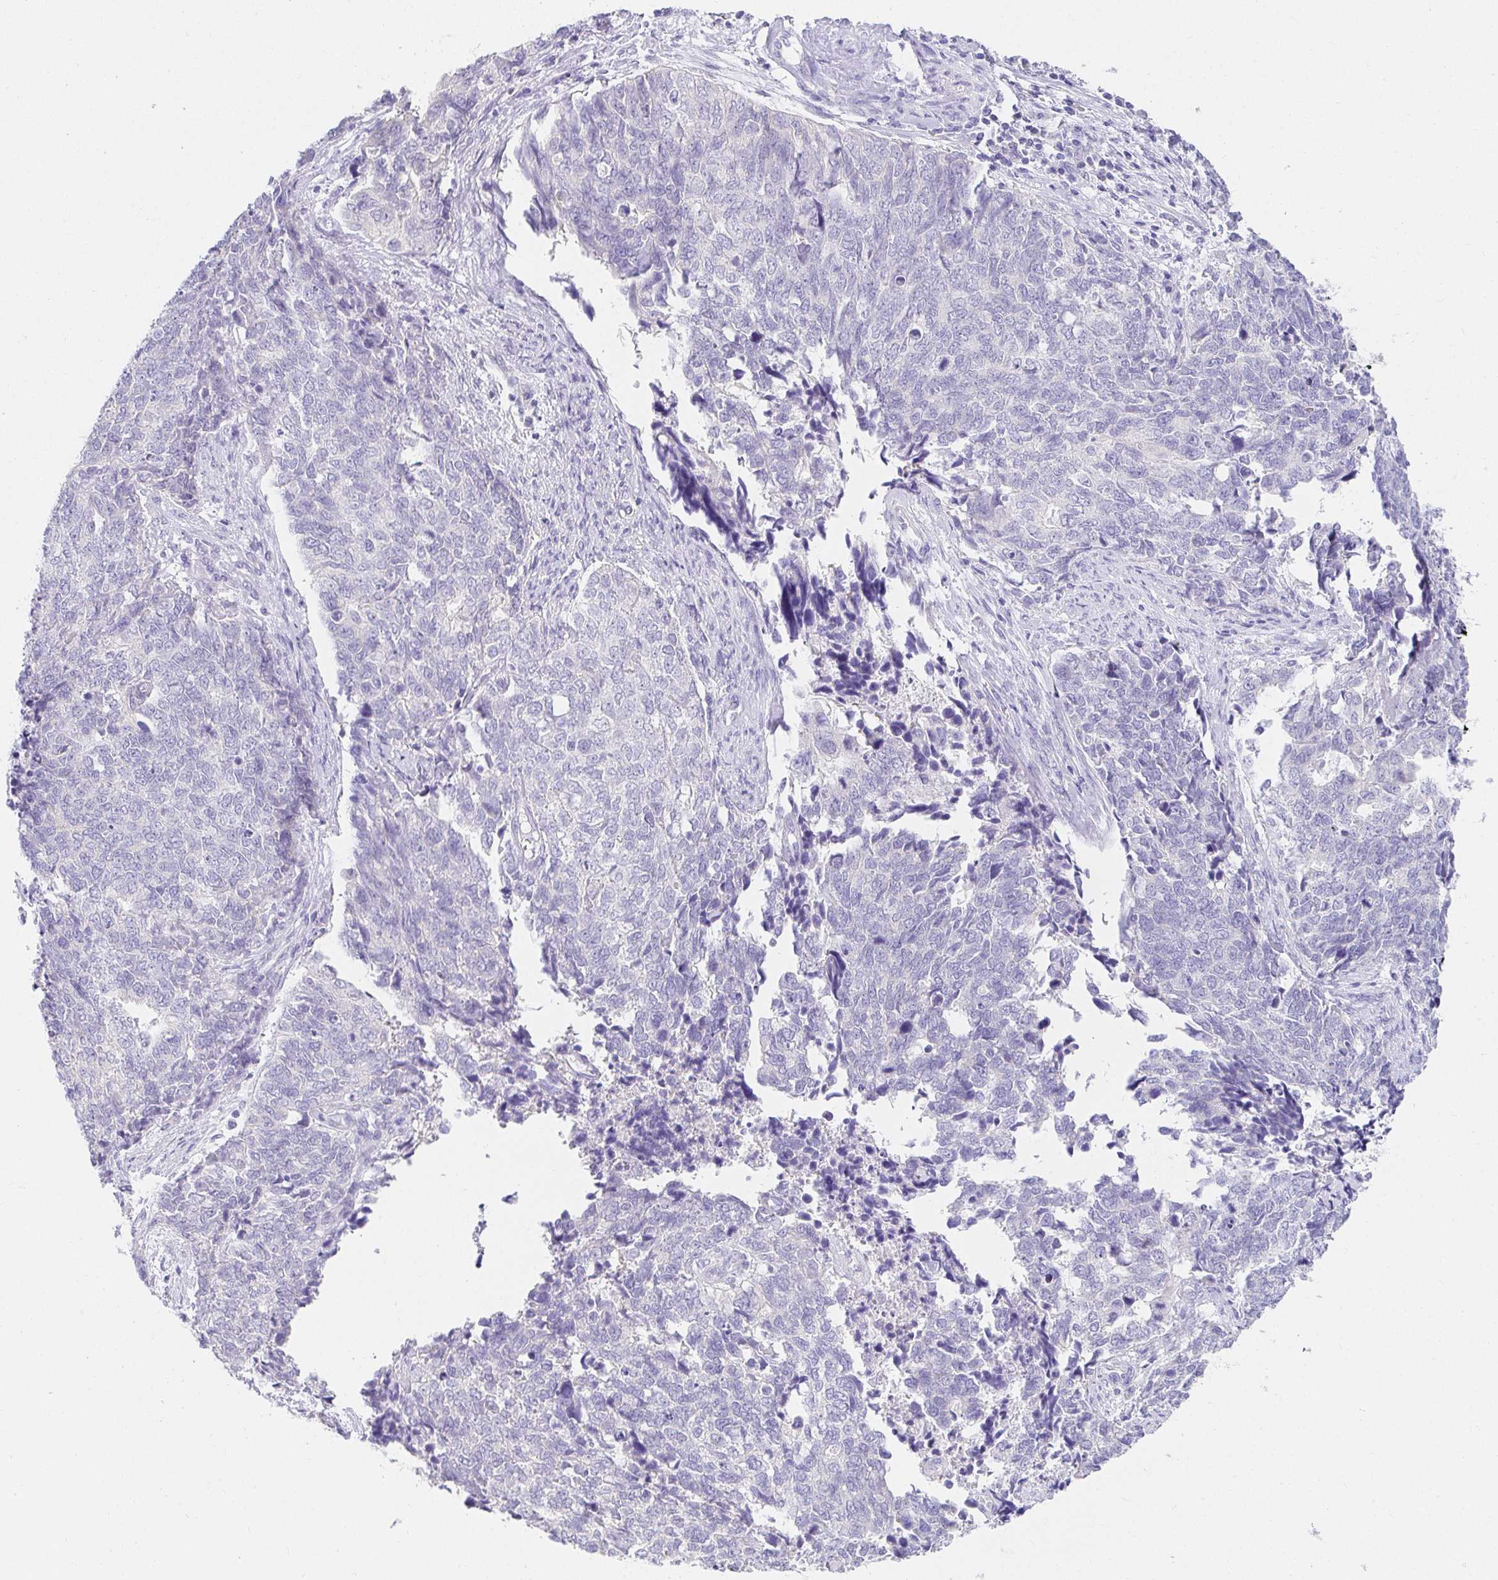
{"staining": {"intensity": "negative", "quantity": "none", "location": "none"}, "tissue": "cervical cancer", "cell_type": "Tumor cells", "image_type": "cancer", "snomed": [{"axis": "morphology", "description": "Adenocarcinoma, NOS"}, {"axis": "topography", "description": "Cervix"}], "caption": "An immunohistochemistry (IHC) image of cervical cancer (adenocarcinoma) is shown. There is no staining in tumor cells of cervical cancer (adenocarcinoma).", "gene": "VGLL1", "patient": {"sex": "female", "age": 63}}